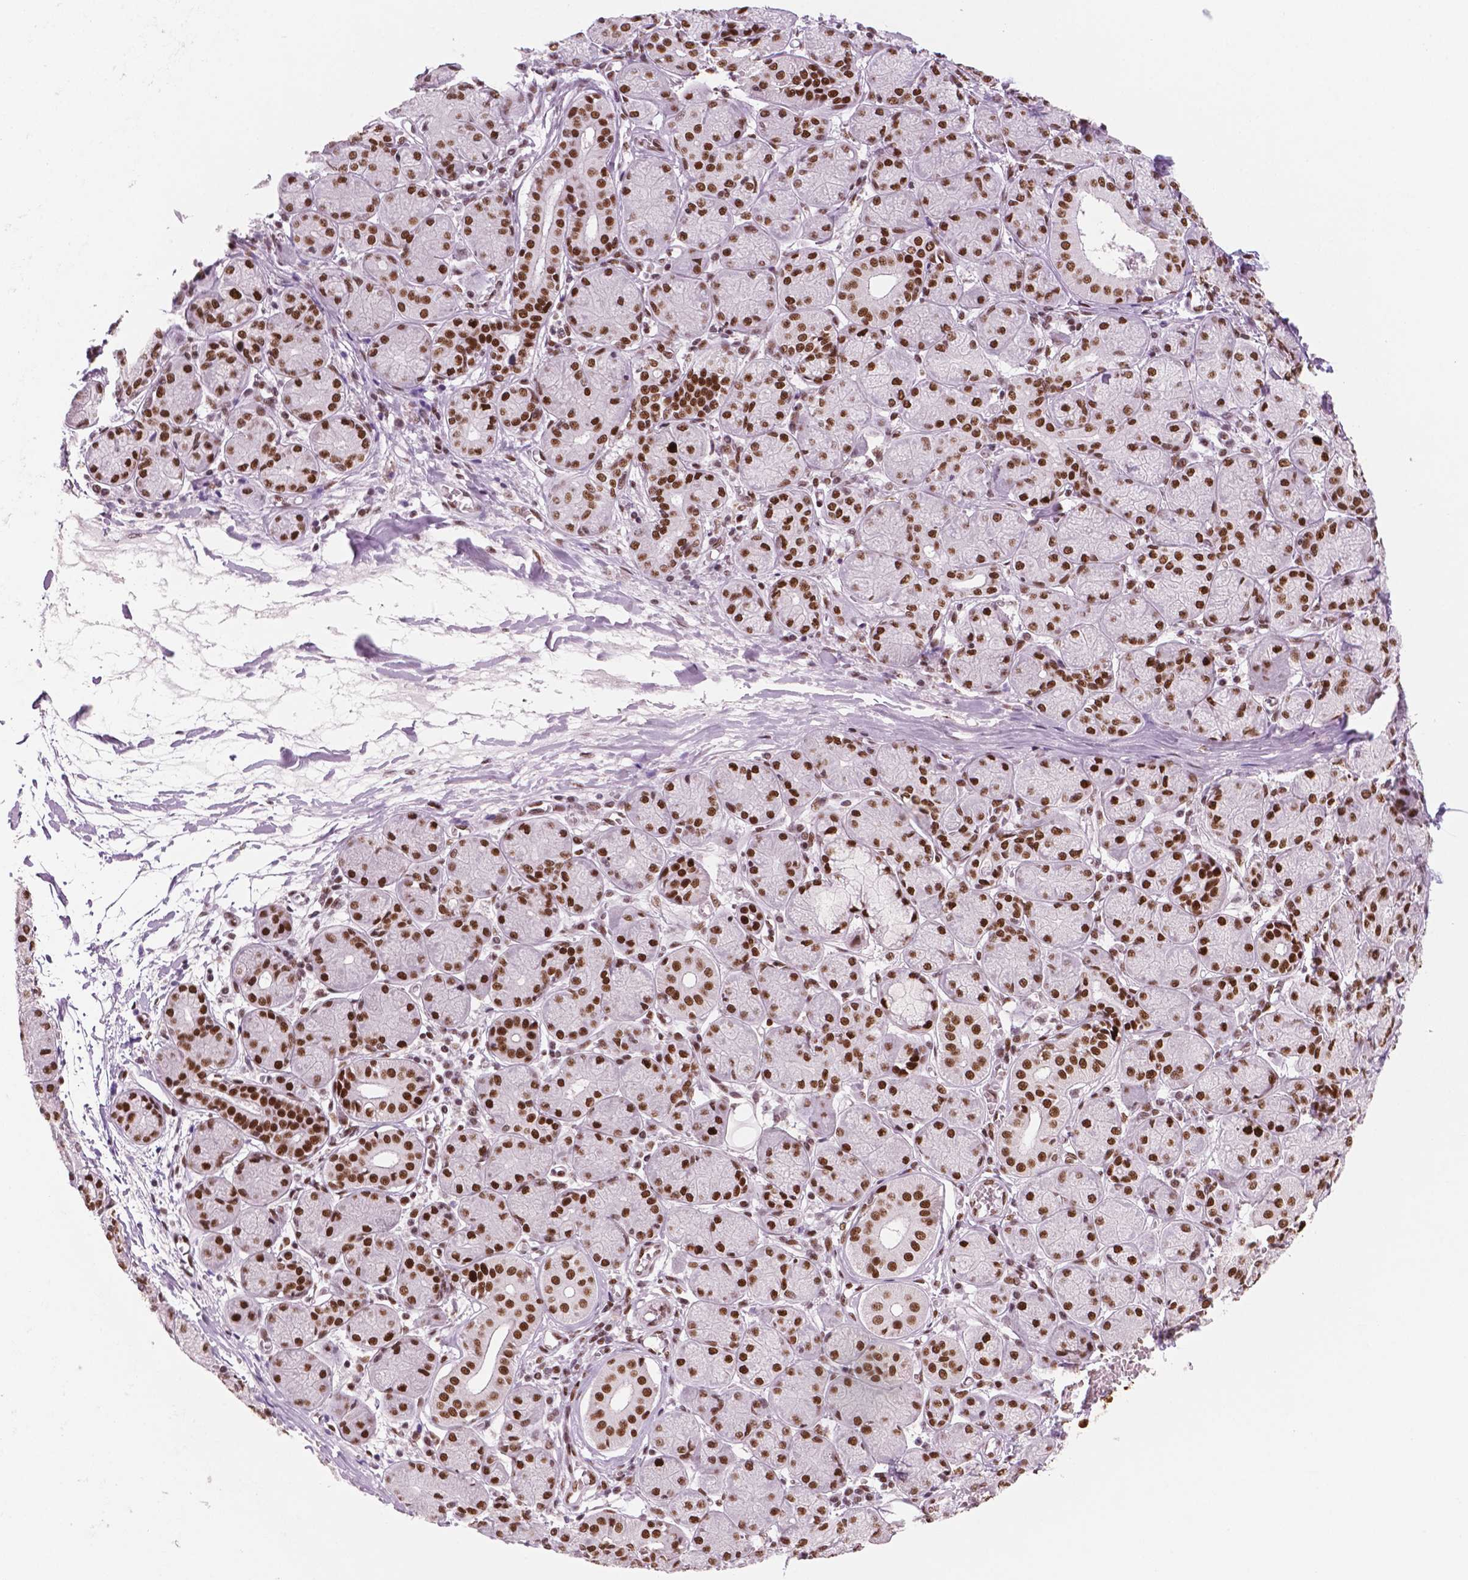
{"staining": {"intensity": "strong", "quantity": ">75%", "location": "nuclear"}, "tissue": "salivary gland", "cell_type": "Glandular cells", "image_type": "normal", "snomed": [{"axis": "morphology", "description": "Normal tissue, NOS"}, {"axis": "topography", "description": "Salivary gland"}, {"axis": "topography", "description": "Peripheral nerve tissue"}], "caption": "About >75% of glandular cells in normal human salivary gland show strong nuclear protein positivity as visualized by brown immunohistochemical staining.", "gene": "MSH6", "patient": {"sex": "female", "age": 24}}